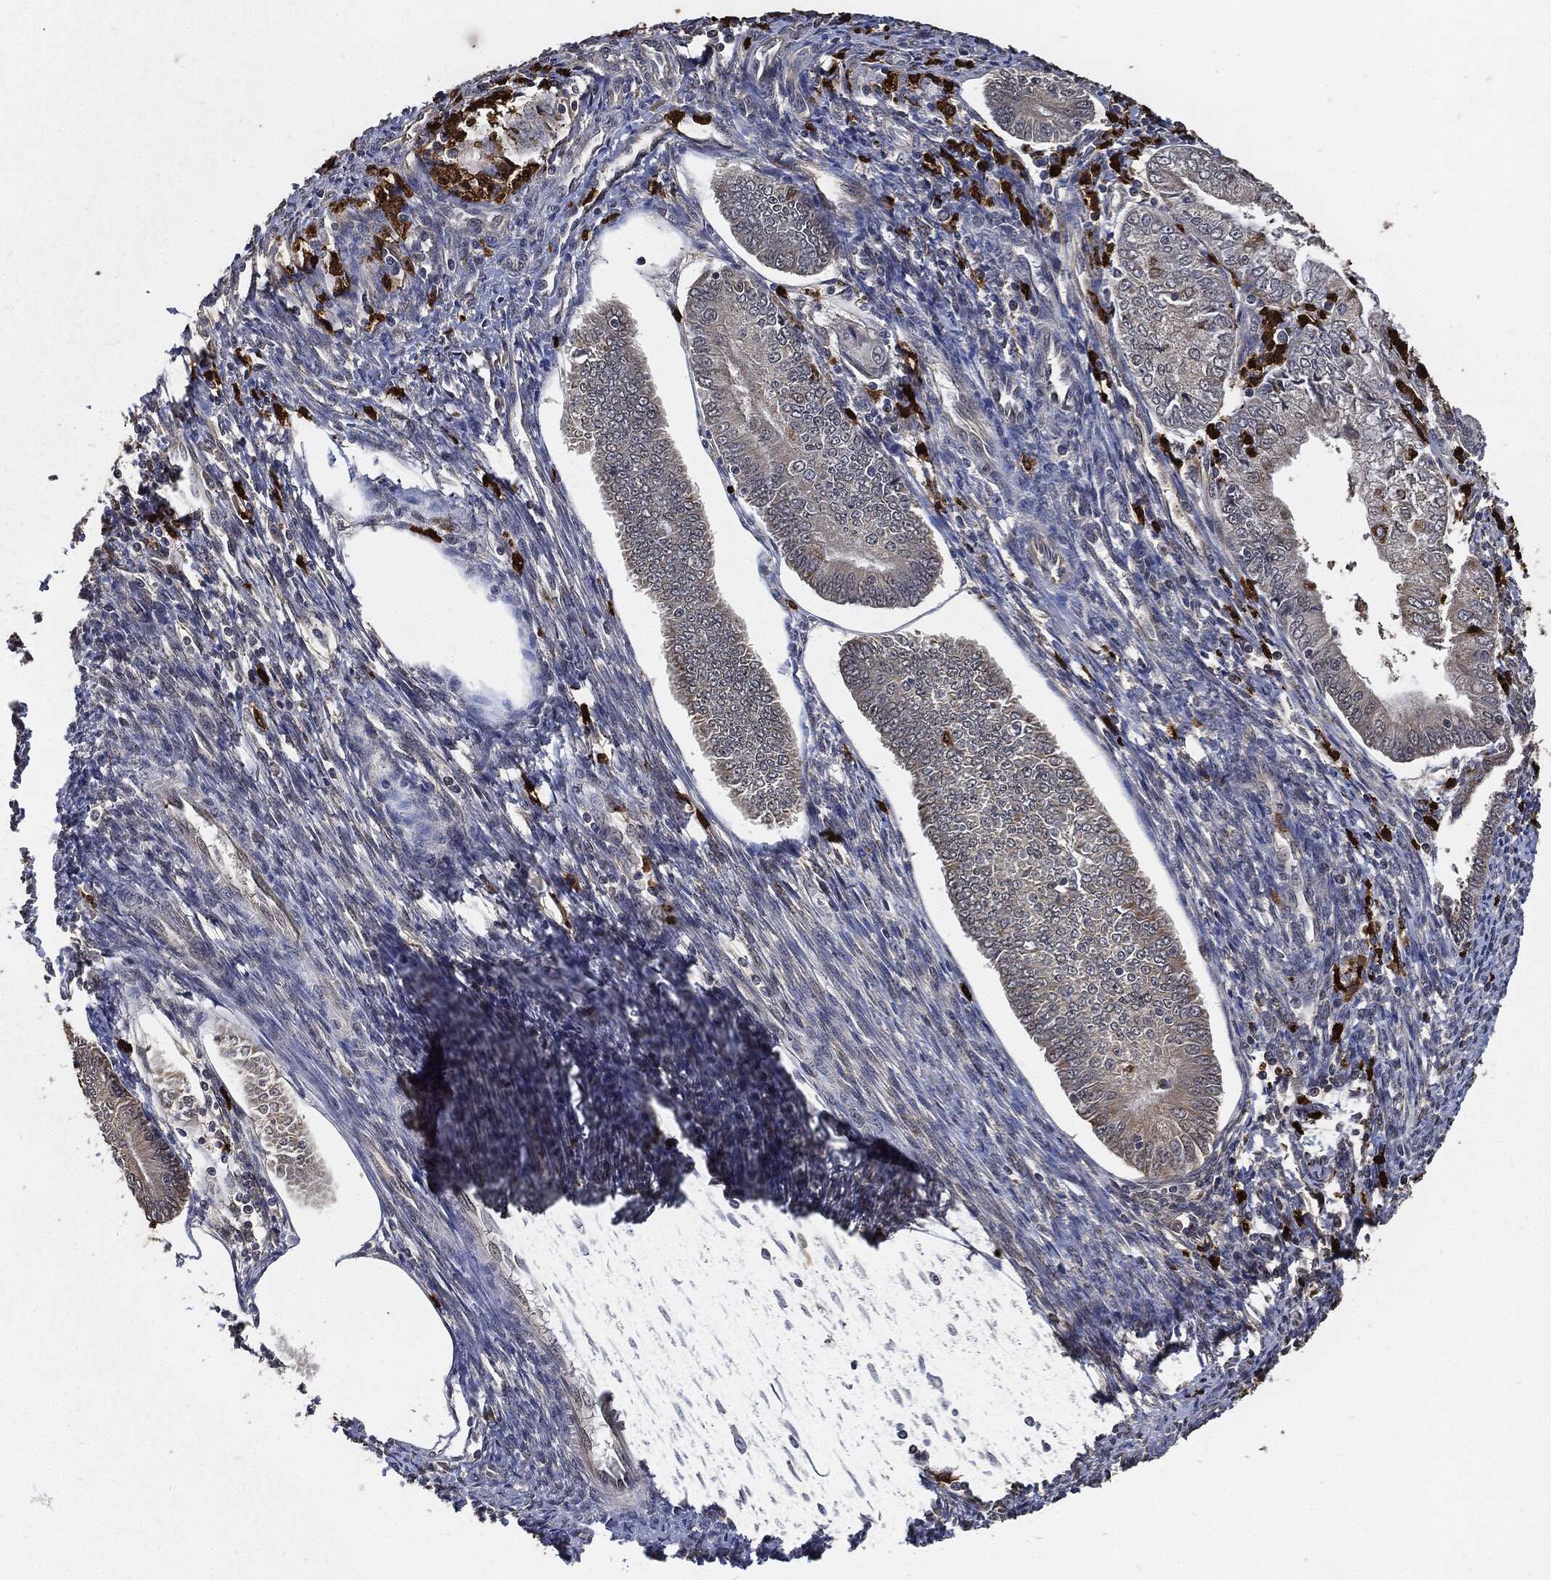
{"staining": {"intensity": "weak", "quantity": "<25%", "location": "cytoplasmic/membranous"}, "tissue": "endometrial cancer", "cell_type": "Tumor cells", "image_type": "cancer", "snomed": [{"axis": "morphology", "description": "Adenocarcinoma, NOS"}, {"axis": "topography", "description": "Endometrium"}], "caption": "This is an immunohistochemistry image of human endometrial cancer. There is no expression in tumor cells.", "gene": "S100A9", "patient": {"sex": "female", "age": 56}}